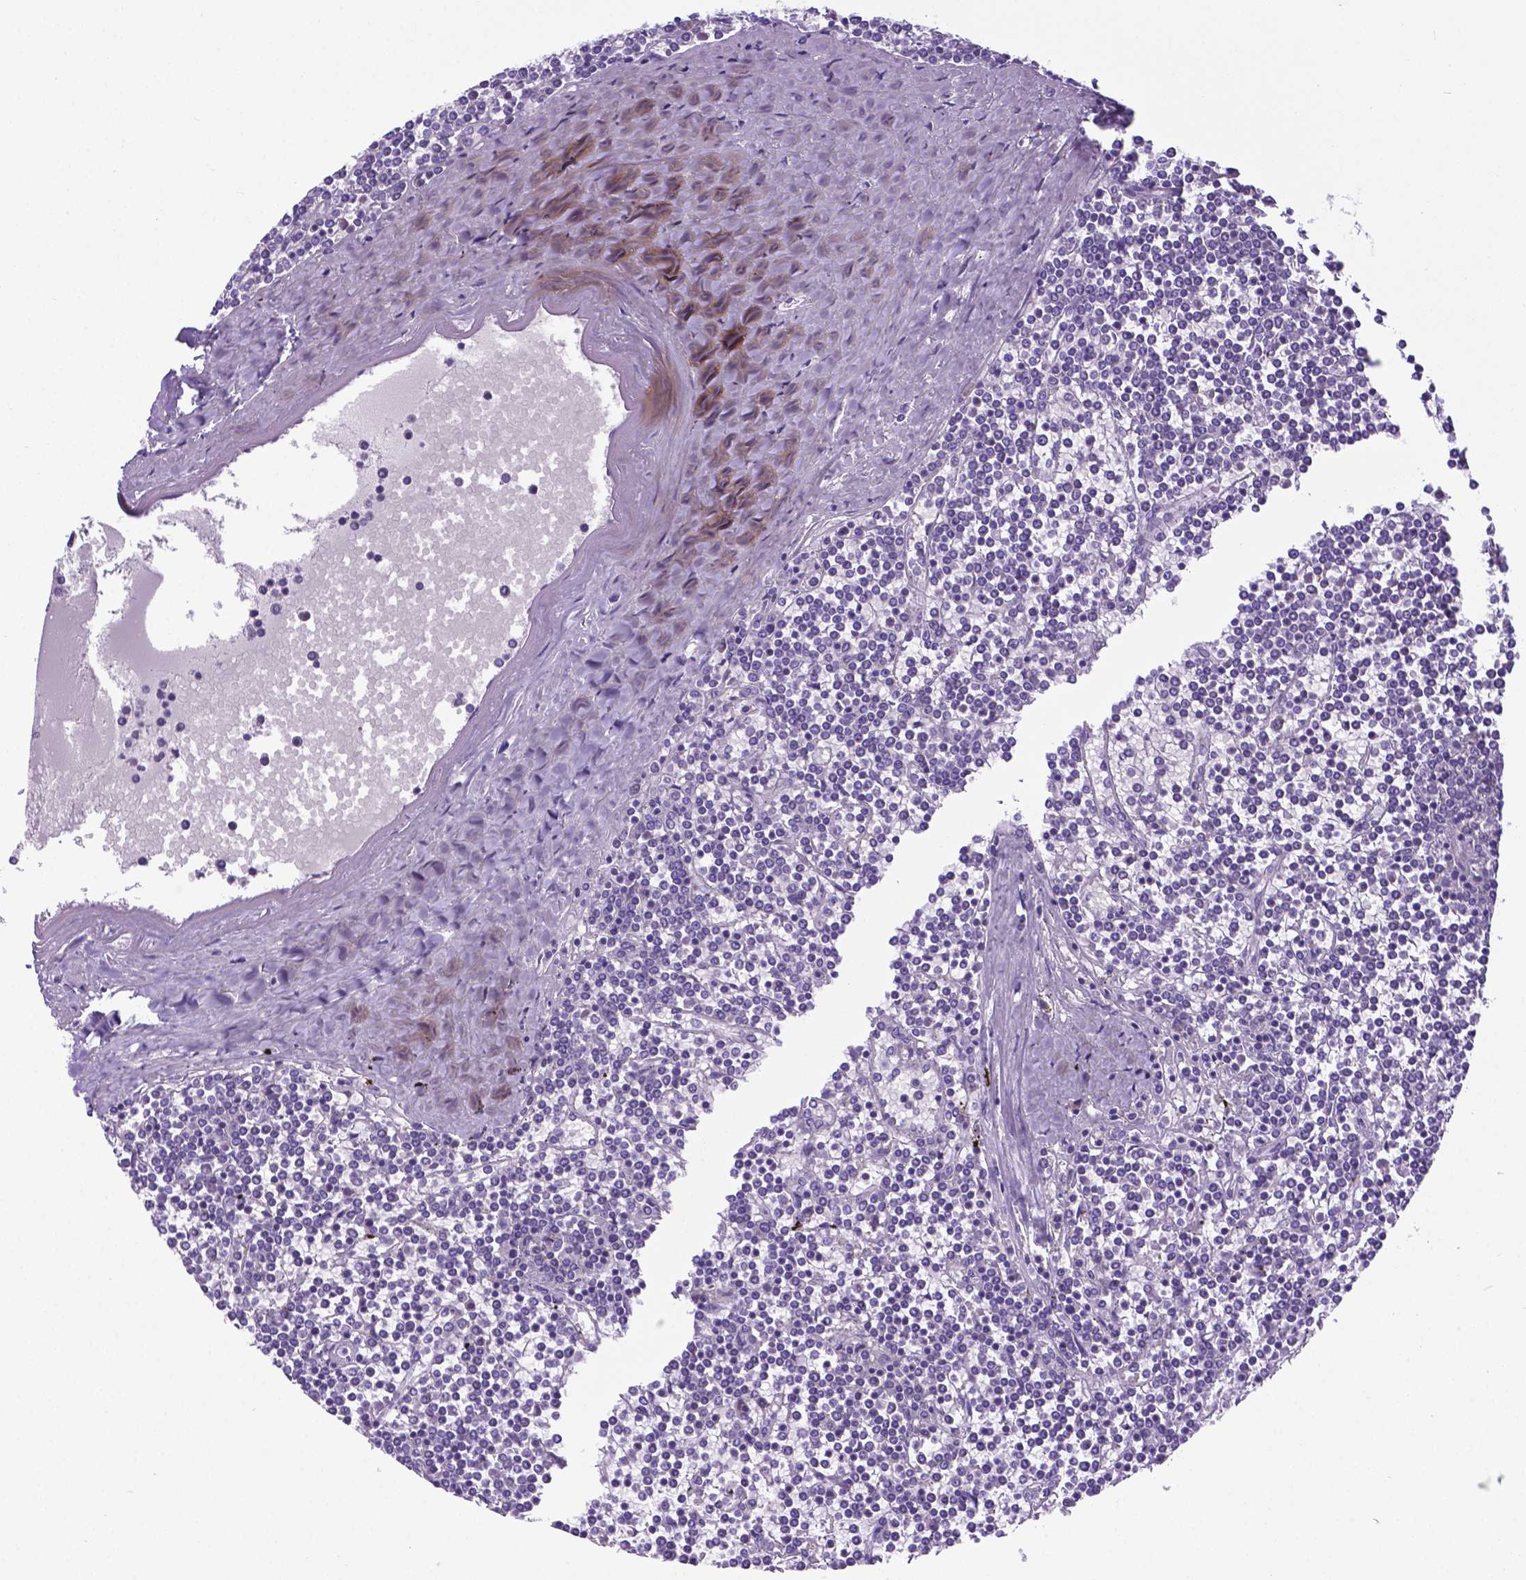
{"staining": {"intensity": "negative", "quantity": "none", "location": "none"}, "tissue": "lymphoma", "cell_type": "Tumor cells", "image_type": "cancer", "snomed": [{"axis": "morphology", "description": "Malignant lymphoma, non-Hodgkin's type, Low grade"}, {"axis": "topography", "description": "Spleen"}], "caption": "The immunohistochemistry image has no significant staining in tumor cells of malignant lymphoma, non-Hodgkin's type (low-grade) tissue.", "gene": "RPL6", "patient": {"sex": "female", "age": 19}}